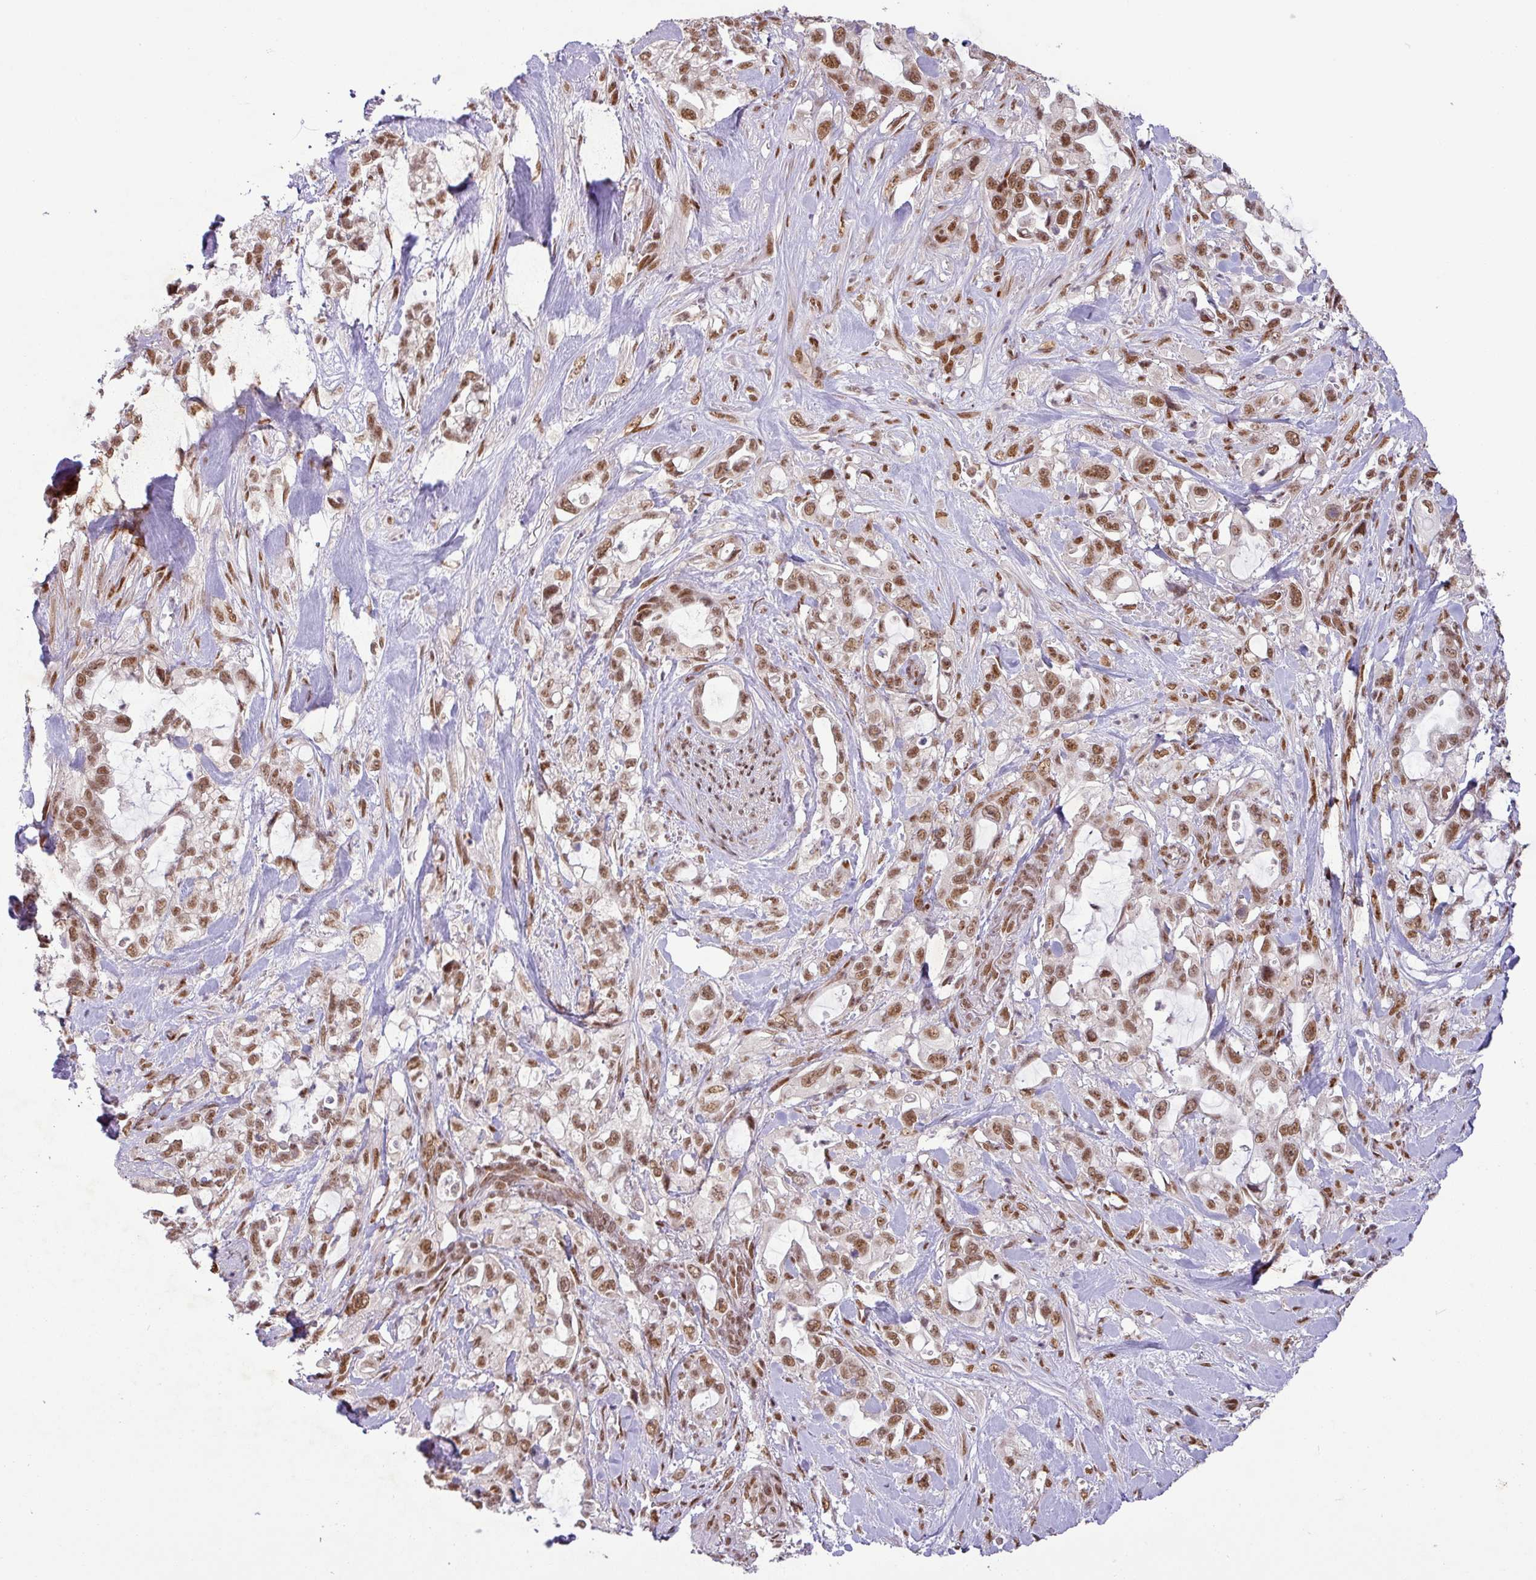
{"staining": {"intensity": "moderate", "quantity": ">75%", "location": "nuclear"}, "tissue": "pancreatic cancer", "cell_type": "Tumor cells", "image_type": "cancer", "snomed": [{"axis": "morphology", "description": "Adenocarcinoma, NOS"}, {"axis": "topography", "description": "Pancreas"}], "caption": "Tumor cells display medium levels of moderate nuclear expression in approximately >75% of cells in pancreatic cancer.", "gene": "SRSF2", "patient": {"sex": "female", "age": 61}}